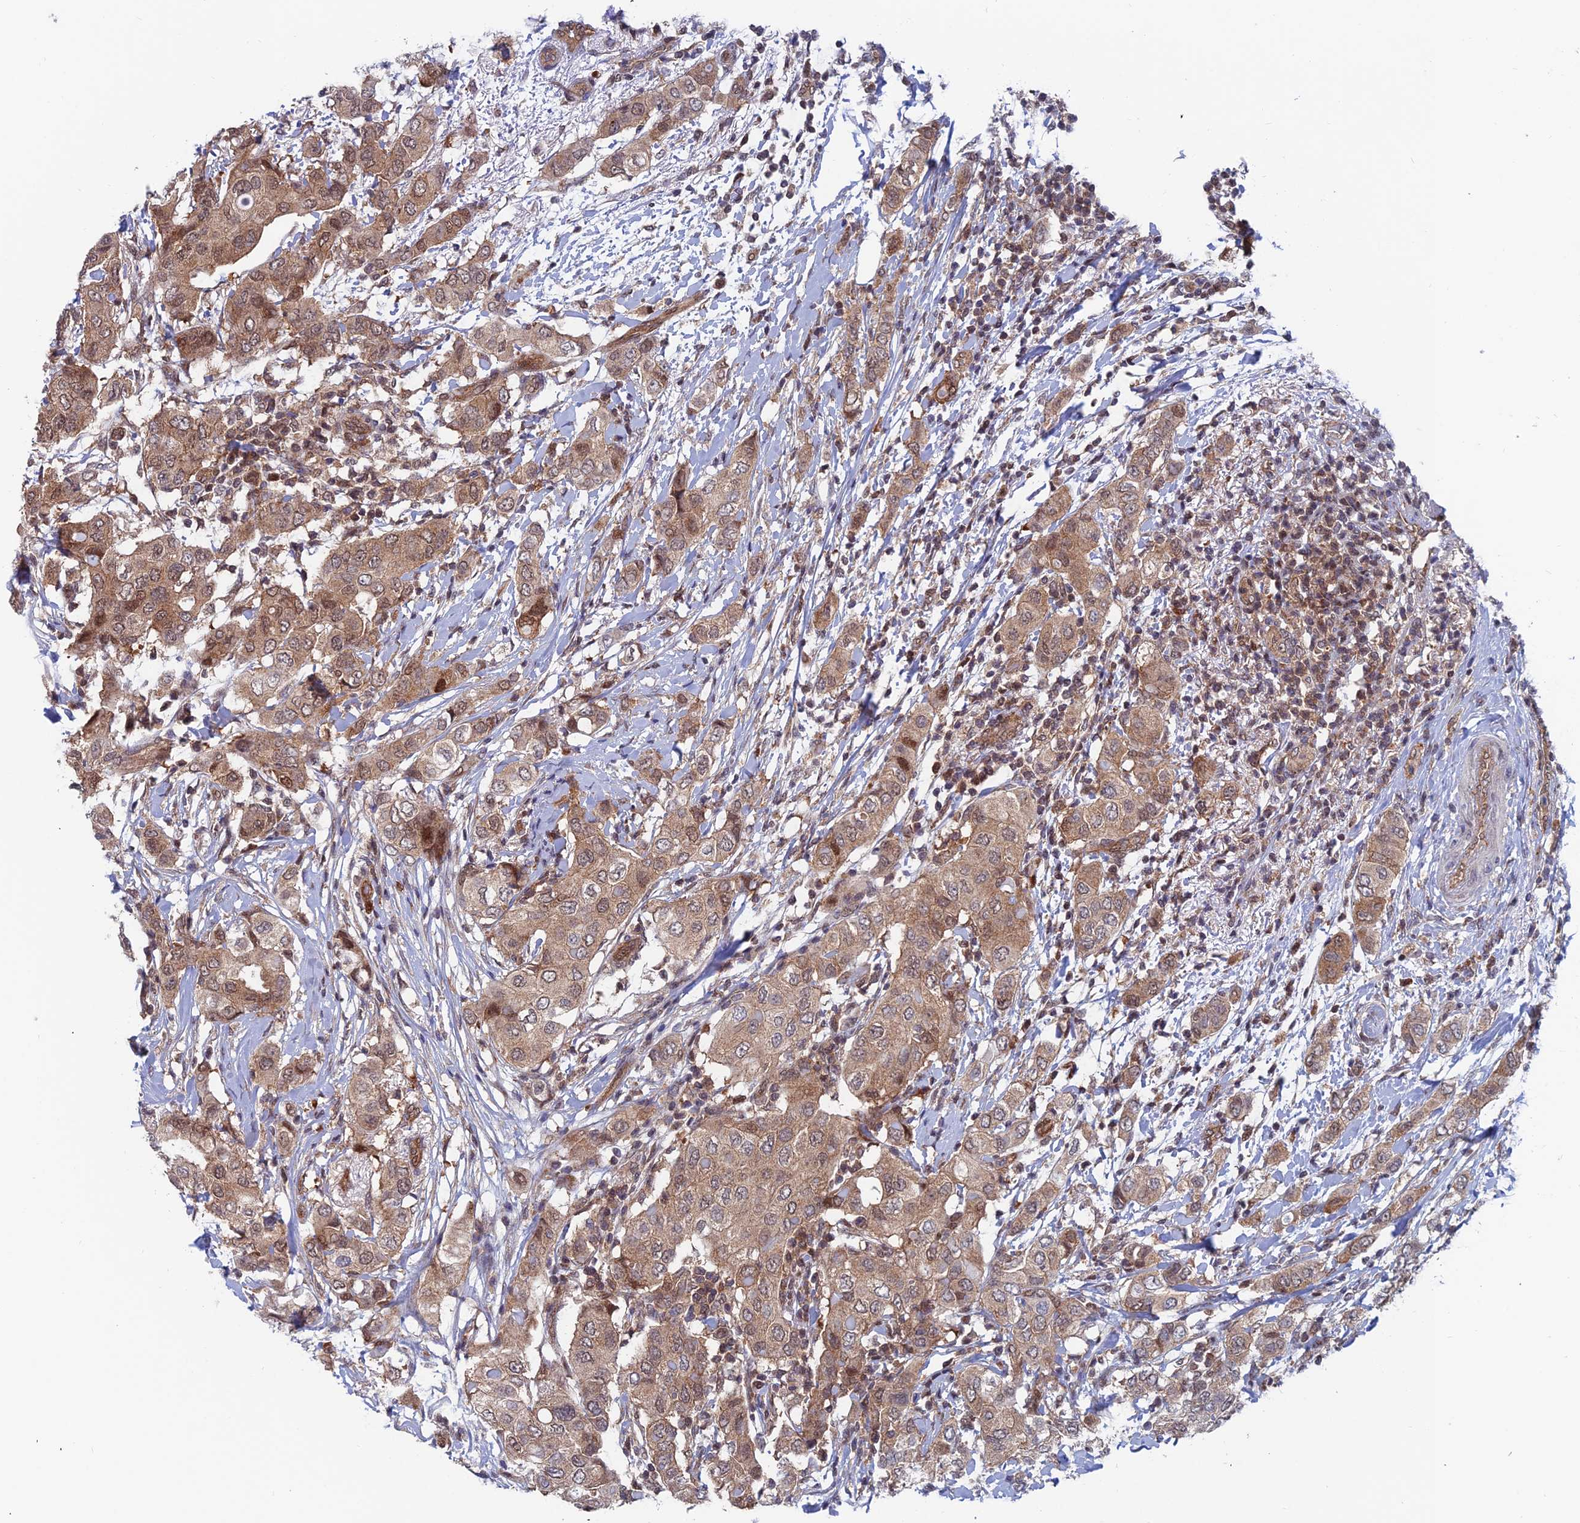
{"staining": {"intensity": "moderate", "quantity": ">75%", "location": "cytoplasmic/membranous,nuclear"}, "tissue": "breast cancer", "cell_type": "Tumor cells", "image_type": "cancer", "snomed": [{"axis": "morphology", "description": "Lobular carcinoma"}, {"axis": "topography", "description": "Breast"}], "caption": "Tumor cells show moderate cytoplasmic/membranous and nuclear positivity in approximately >75% of cells in breast cancer (lobular carcinoma).", "gene": "IGBP1", "patient": {"sex": "female", "age": 51}}